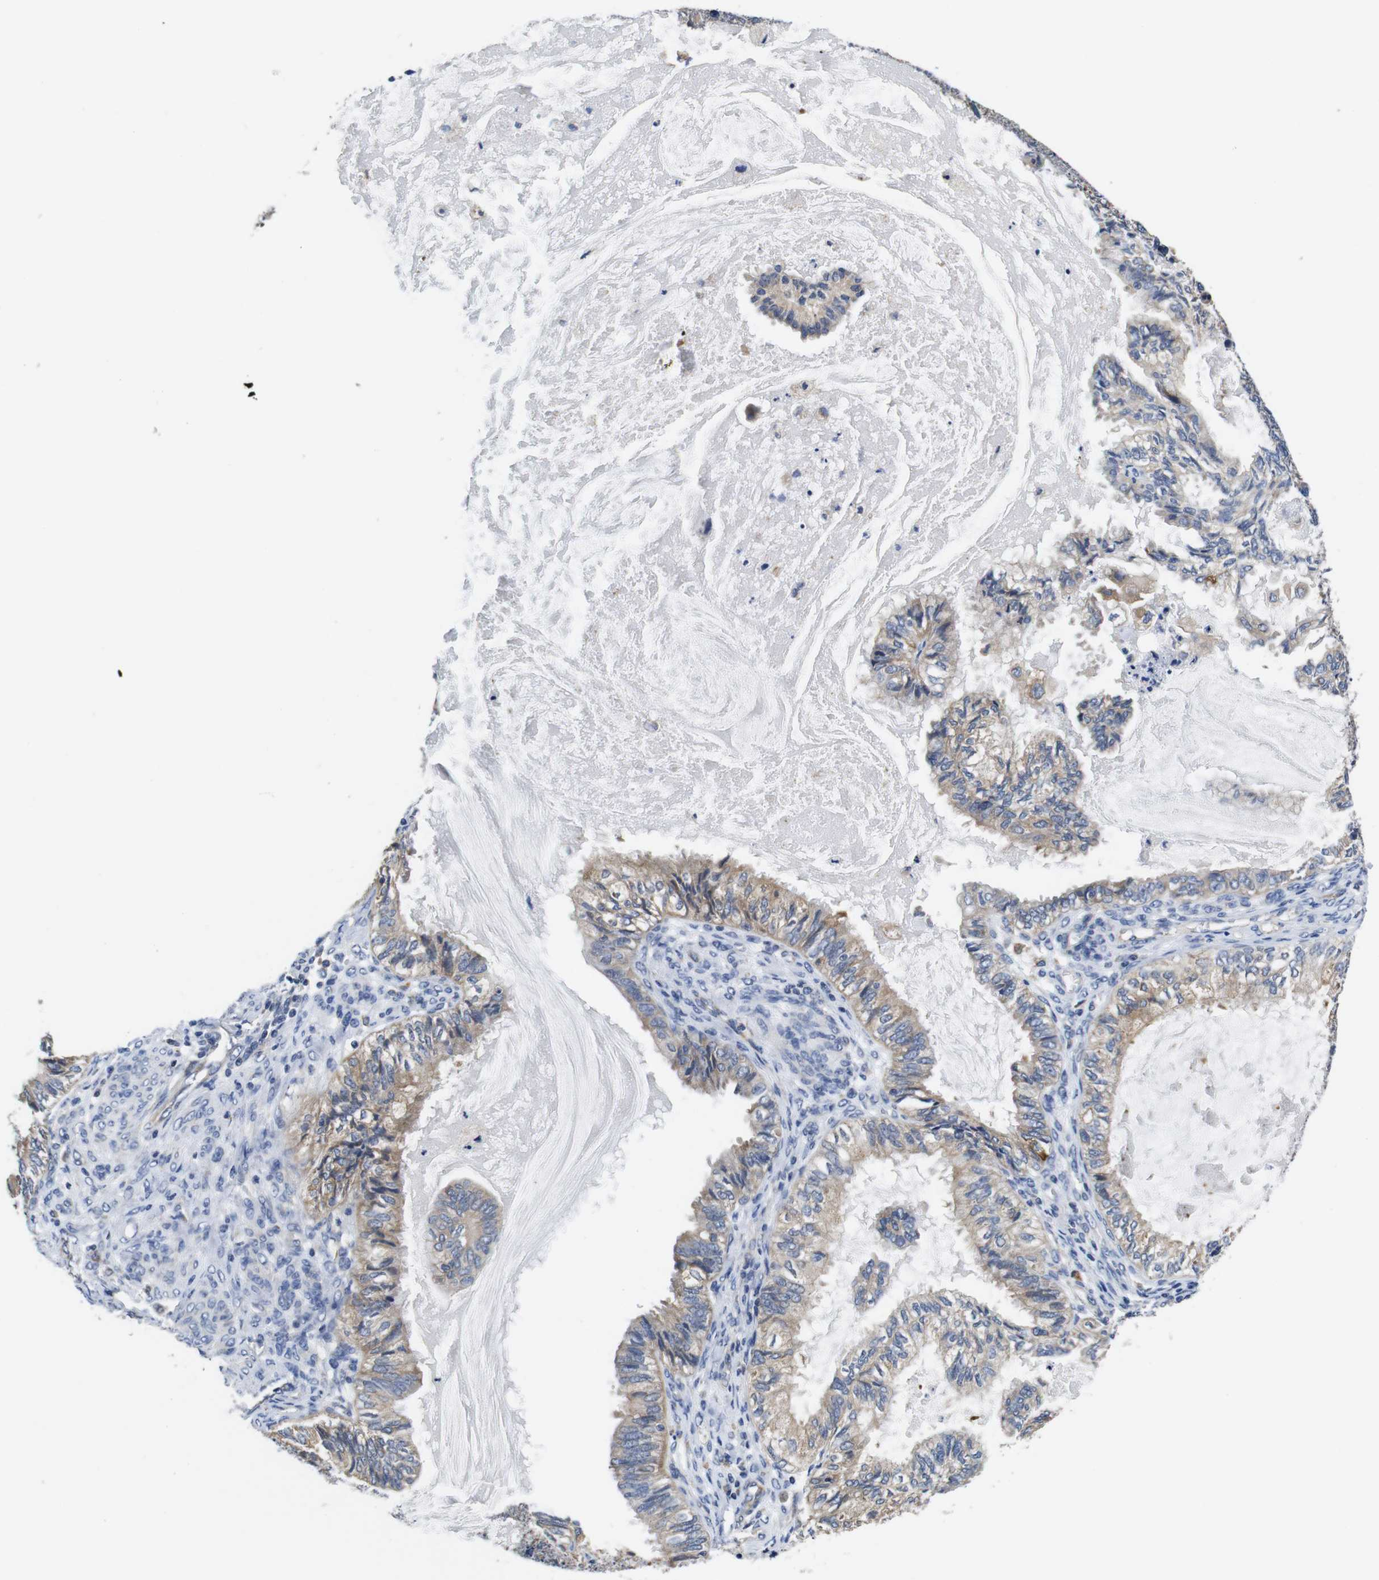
{"staining": {"intensity": "weak", "quantity": ">75%", "location": "cytoplasmic/membranous"}, "tissue": "cervical cancer", "cell_type": "Tumor cells", "image_type": "cancer", "snomed": [{"axis": "morphology", "description": "Normal tissue, NOS"}, {"axis": "morphology", "description": "Adenocarcinoma, NOS"}, {"axis": "topography", "description": "Cervix"}, {"axis": "topography", "description": "Endometrium"}], "caption": "Human cervical cancer stained for a protein (brown) displays weak cytoplasmic/membranous positive positivity in approximately >75% of tumor cells.", "gene": "MARCHF7", "patient": {"sex": "female", "age": 86}}